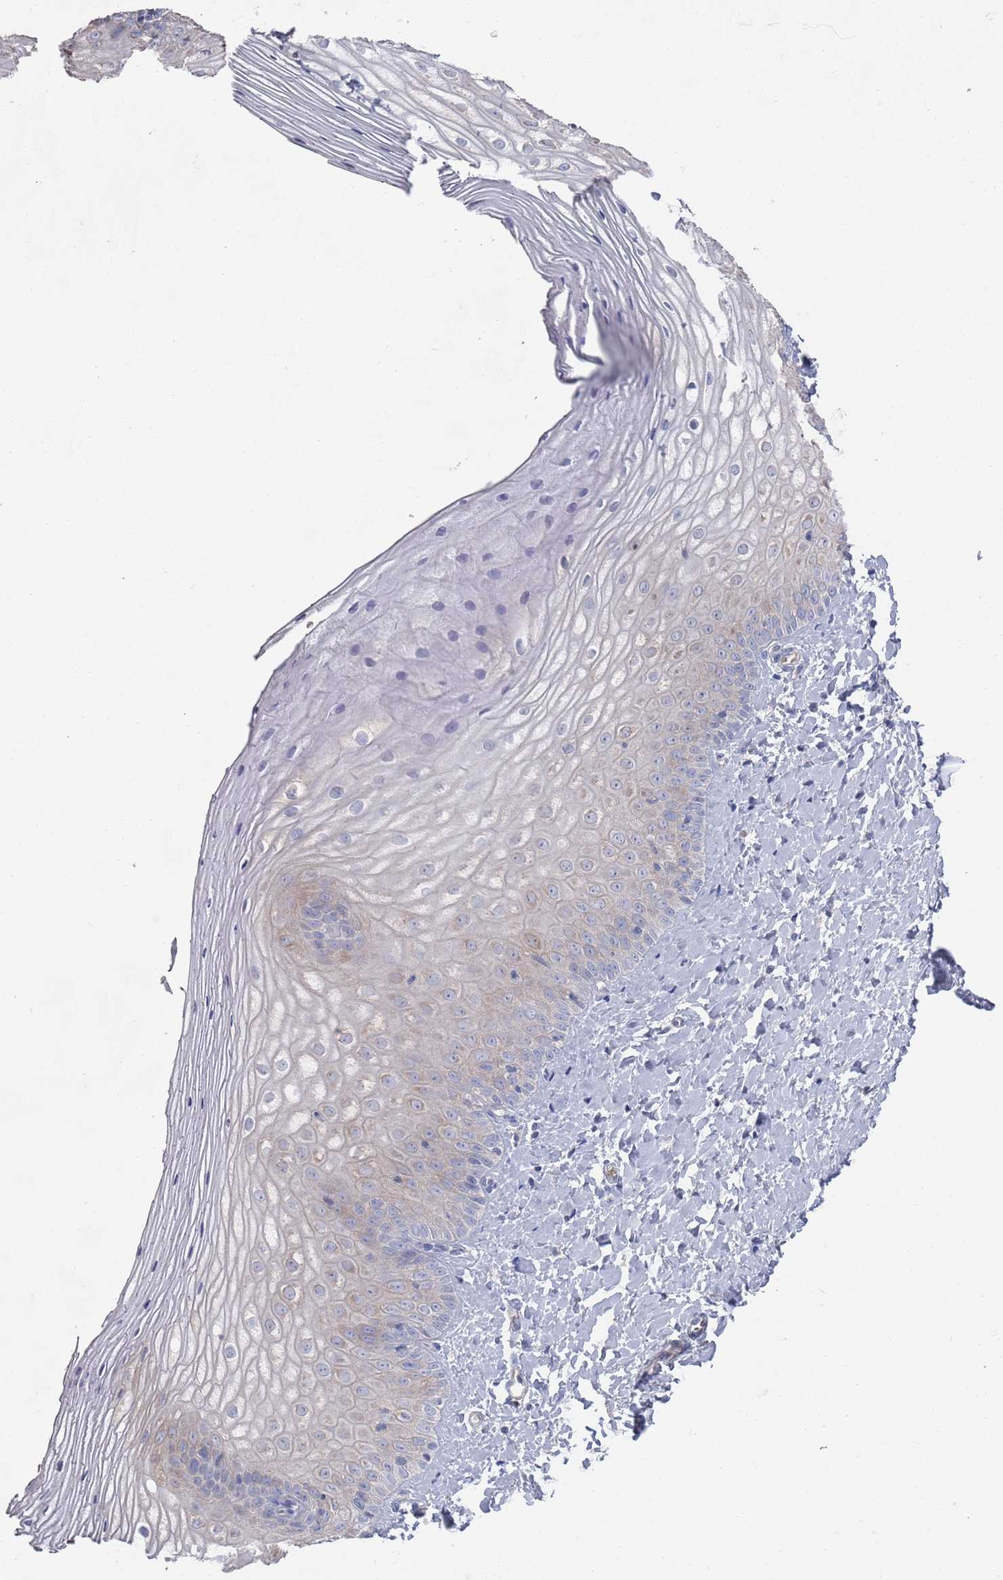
{"staining": {"intensity": "negative", "quantity": "none", "location": "none"}, "tissue": "vagina", "cell_type": "Squamous epithelial cells", "image_type": "normal", "snomed": [{"axis": "morphology", "description": "Normal tissue, NOS"}, {"axis": "topography", "description": "Vagina"}], "caption": "IHC of normal human vagina exhibits no staining in squamous epithelial cells. (Immunohistochemistry (ihc), brightfield microscopy, high magnification).", "gene": "TMCO3", "patient": {"sex": "female", "age": 65}}